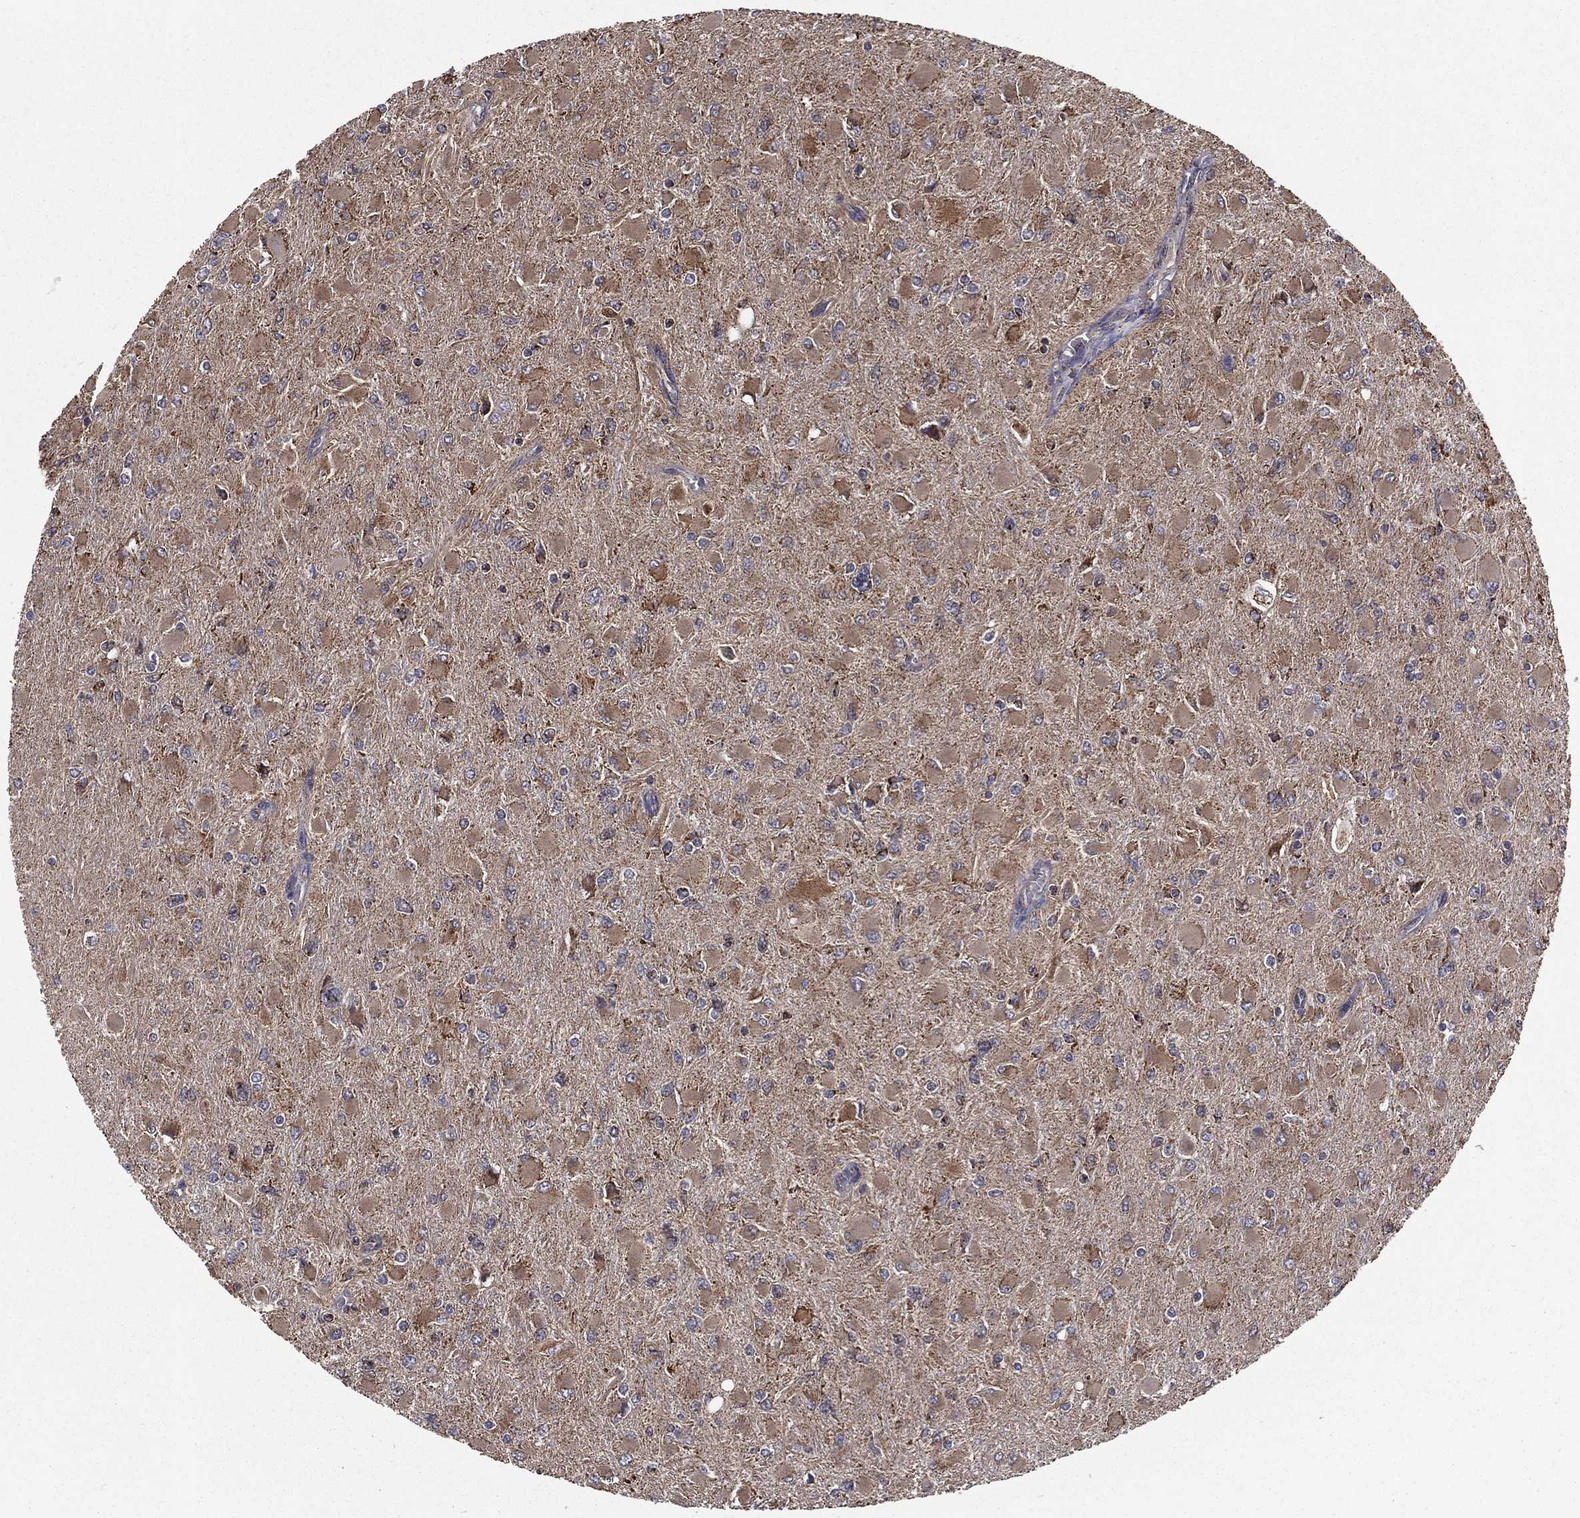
{"staining": {"intensity": "moderate", "quantity": "<25%", "location": "cytoplasmic/membranous"}, "tissue": "glioma", "cell_type": "Tumor cells", "image_type": "cancer", "snomed": [{"axis": "morphology", "description": "Glioma, malignant, High grade"}, {"axis": "topography", "description": "Cerebral cortex"}], "caption": "The micrograph reveals immunohistochemical staining of high-grade glioma (malignant). There is moderate cytoplasmic/membranous staining is present in approximately <25% of tumor cells.", "gene": "RIGI", "patient": {"sex": "female", "age": 36}}